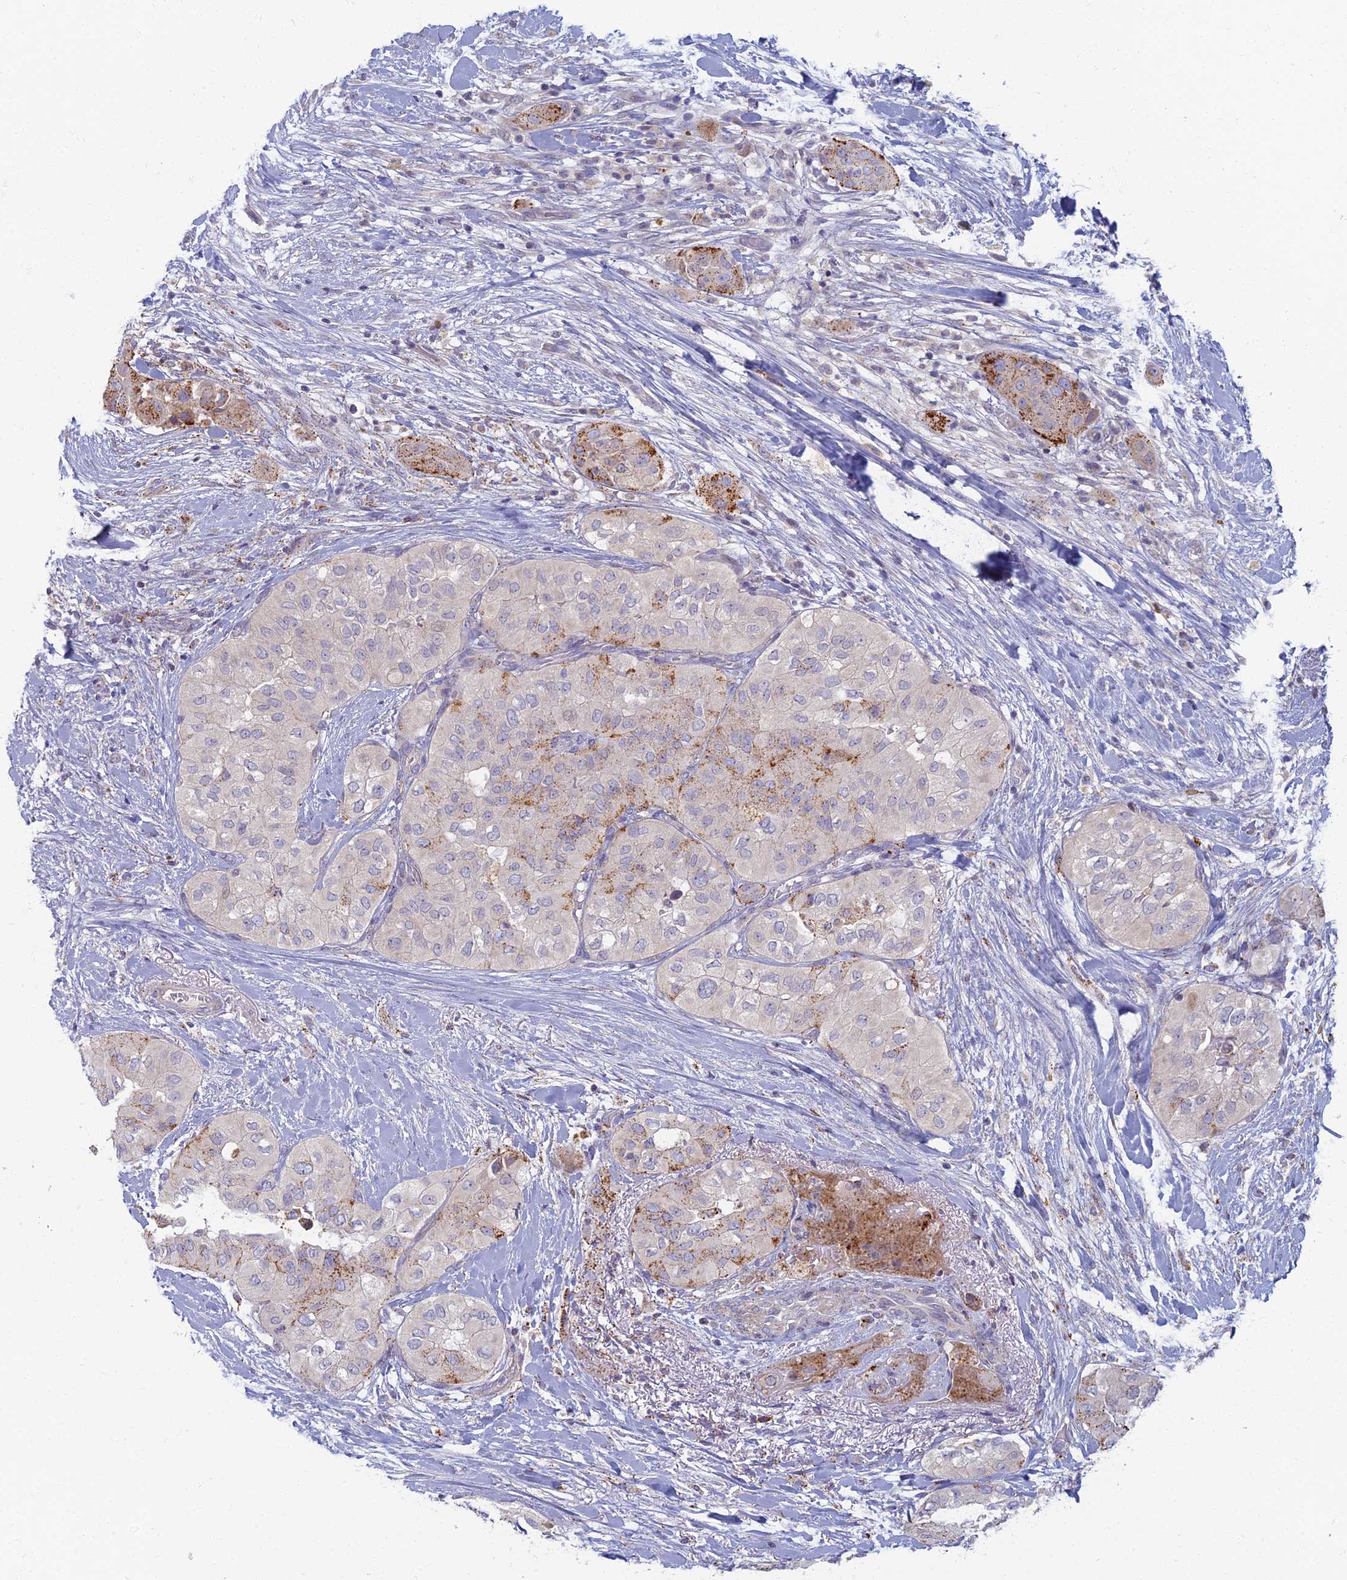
{"staining": {"intensity": "moderate", "quantity": "25%-75%", "location": "cytoplasmic/membranous"}, "tissue": "head and neck cancer", "cell_type": "Tumor cells", "image_type": "cancer", "snomed": [{"axis": "morphology", "description": "Adenocarcinoma, NOS"}, {"axis": "topography", "description": "Head-Neck"}], "caption": "The image shows staining of adenocarcinoma (head and neck), revealing moderate cytoplasmic/membranous protein positivity (brown color) within tumor cells.", "gene": "CHMP4B", "patient": {"sex": "male", "age": 66}}